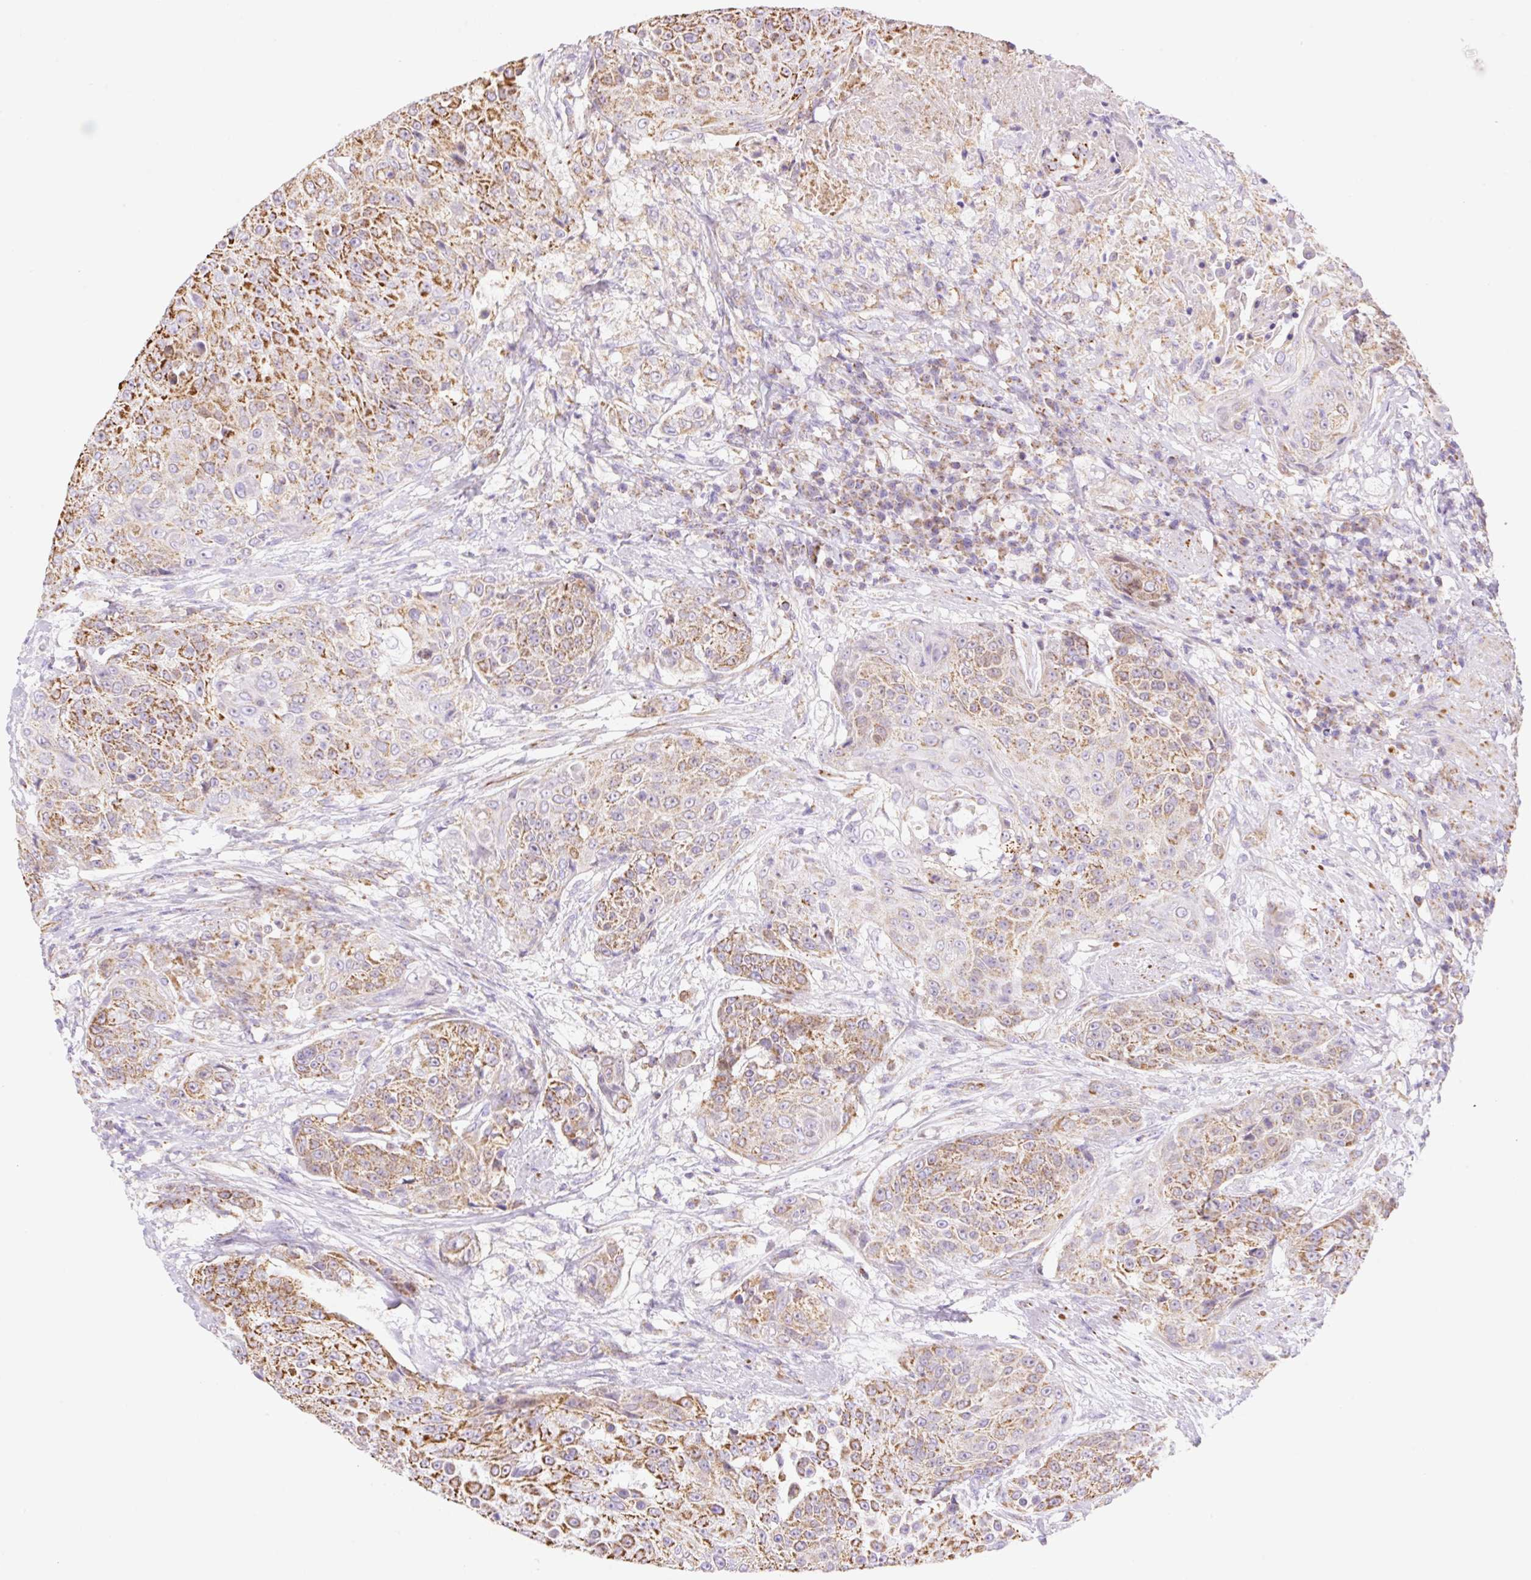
{"staining": {"intensity": "moderate", "quantity": ">75%", "location": "cytoplasmic/membranous"}, "tissue": "urothelial cancer", "cell_type": "Tumor cells", "image_type": "cancer", "snomed": [{"axis": "morphology", "description": "Urothelial carcinoma, High grade"}, {"axis": "topography", "description": "Urinary bladder"}], "caption": "The photomicrograph demonstrates staining of high-grade urothelial carcinoma, revealing moderate cytoplasmic/membranous protein positivity (brown color) within tumor cells.", "gene": "ESAM", "patient": {"sex": "female", "age": 63}}